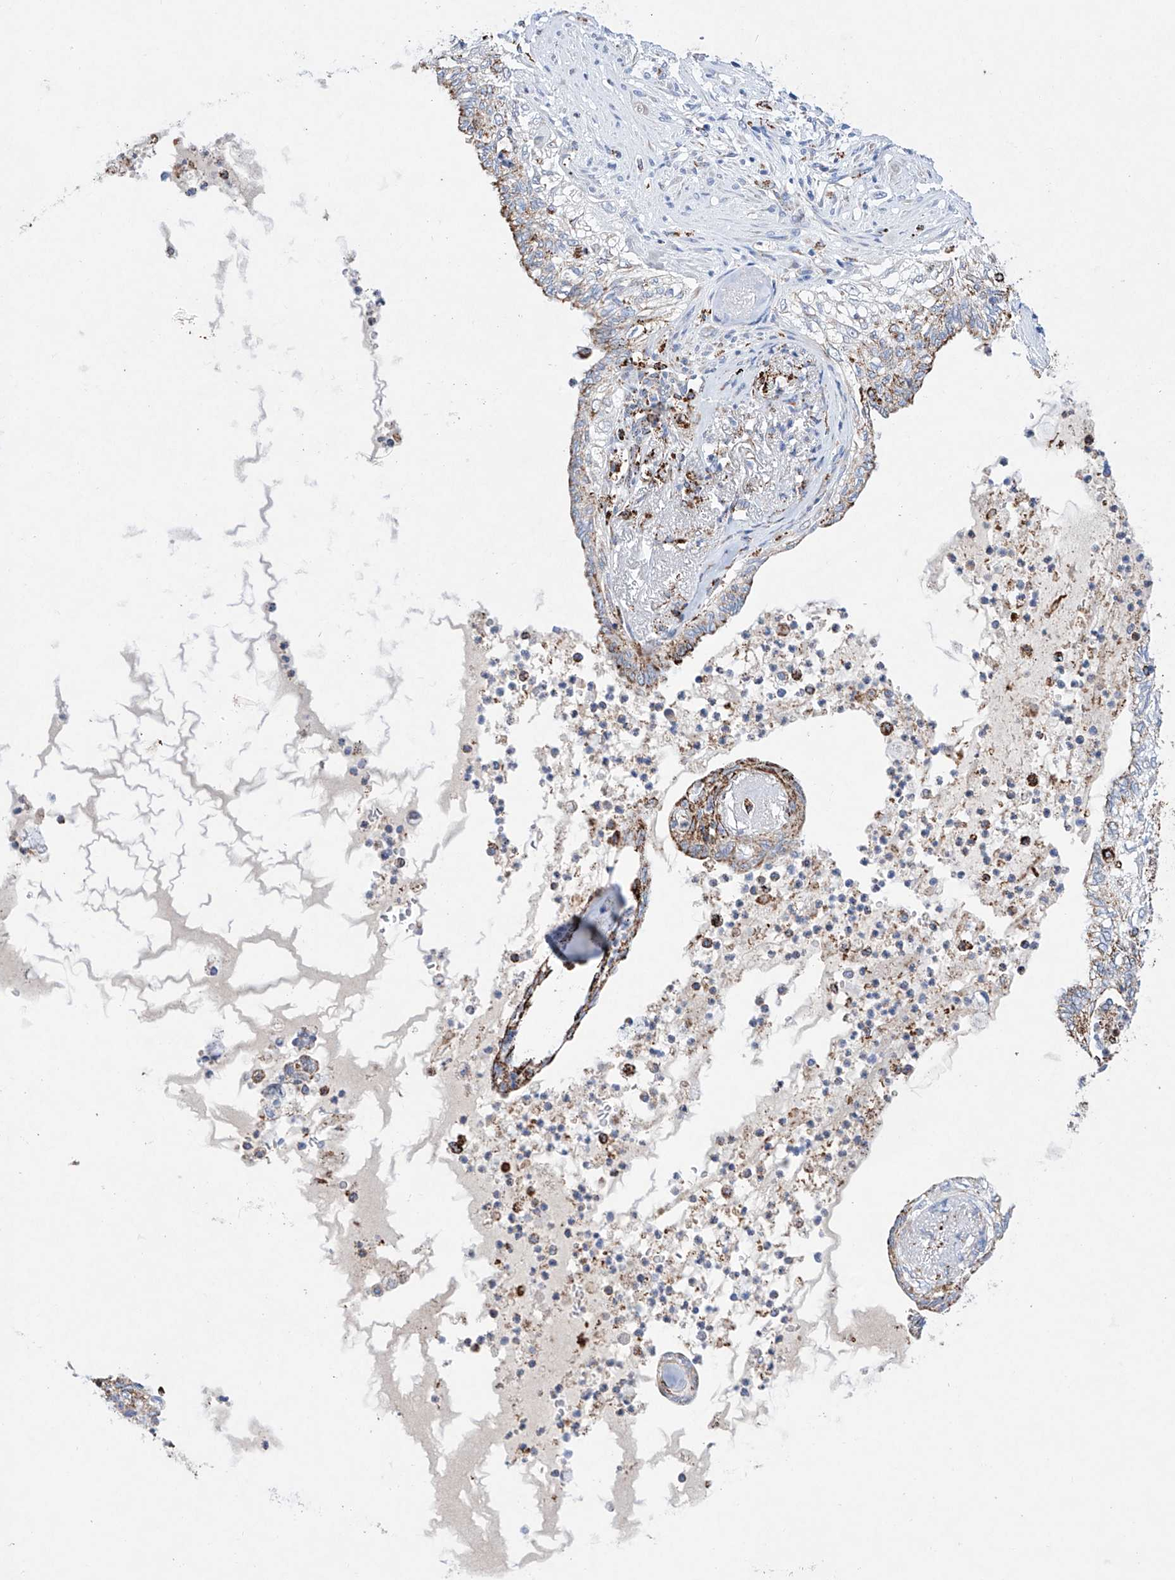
{"staining": {"intensity": "moderate", "quantity": "<25%", "location": "cytoplasmic/membranous"}, "tissue": "lung cancer", "cell_type": "Tumor cells", "image_type": "cancer", "snomed": [{"axis": "morphology", "description": "Adenocarcinoma, NOS"}, {"axis": "topography", "description": "Lung"}], "caption": "IHC staining of lung cancer (adenocarcinoma), which shows low levels of moderate cytoplasmic/membranous expression in approximately <25% of tumor cells indicating moderate cytoplasmic/membranous protein positivity. The staining was performed using DAB (brown) for protein detection and nuclei were counterstained in hematoxylin (blue).", "gene": "NRROS", "patient": {"sex": "female", "age": 70}}